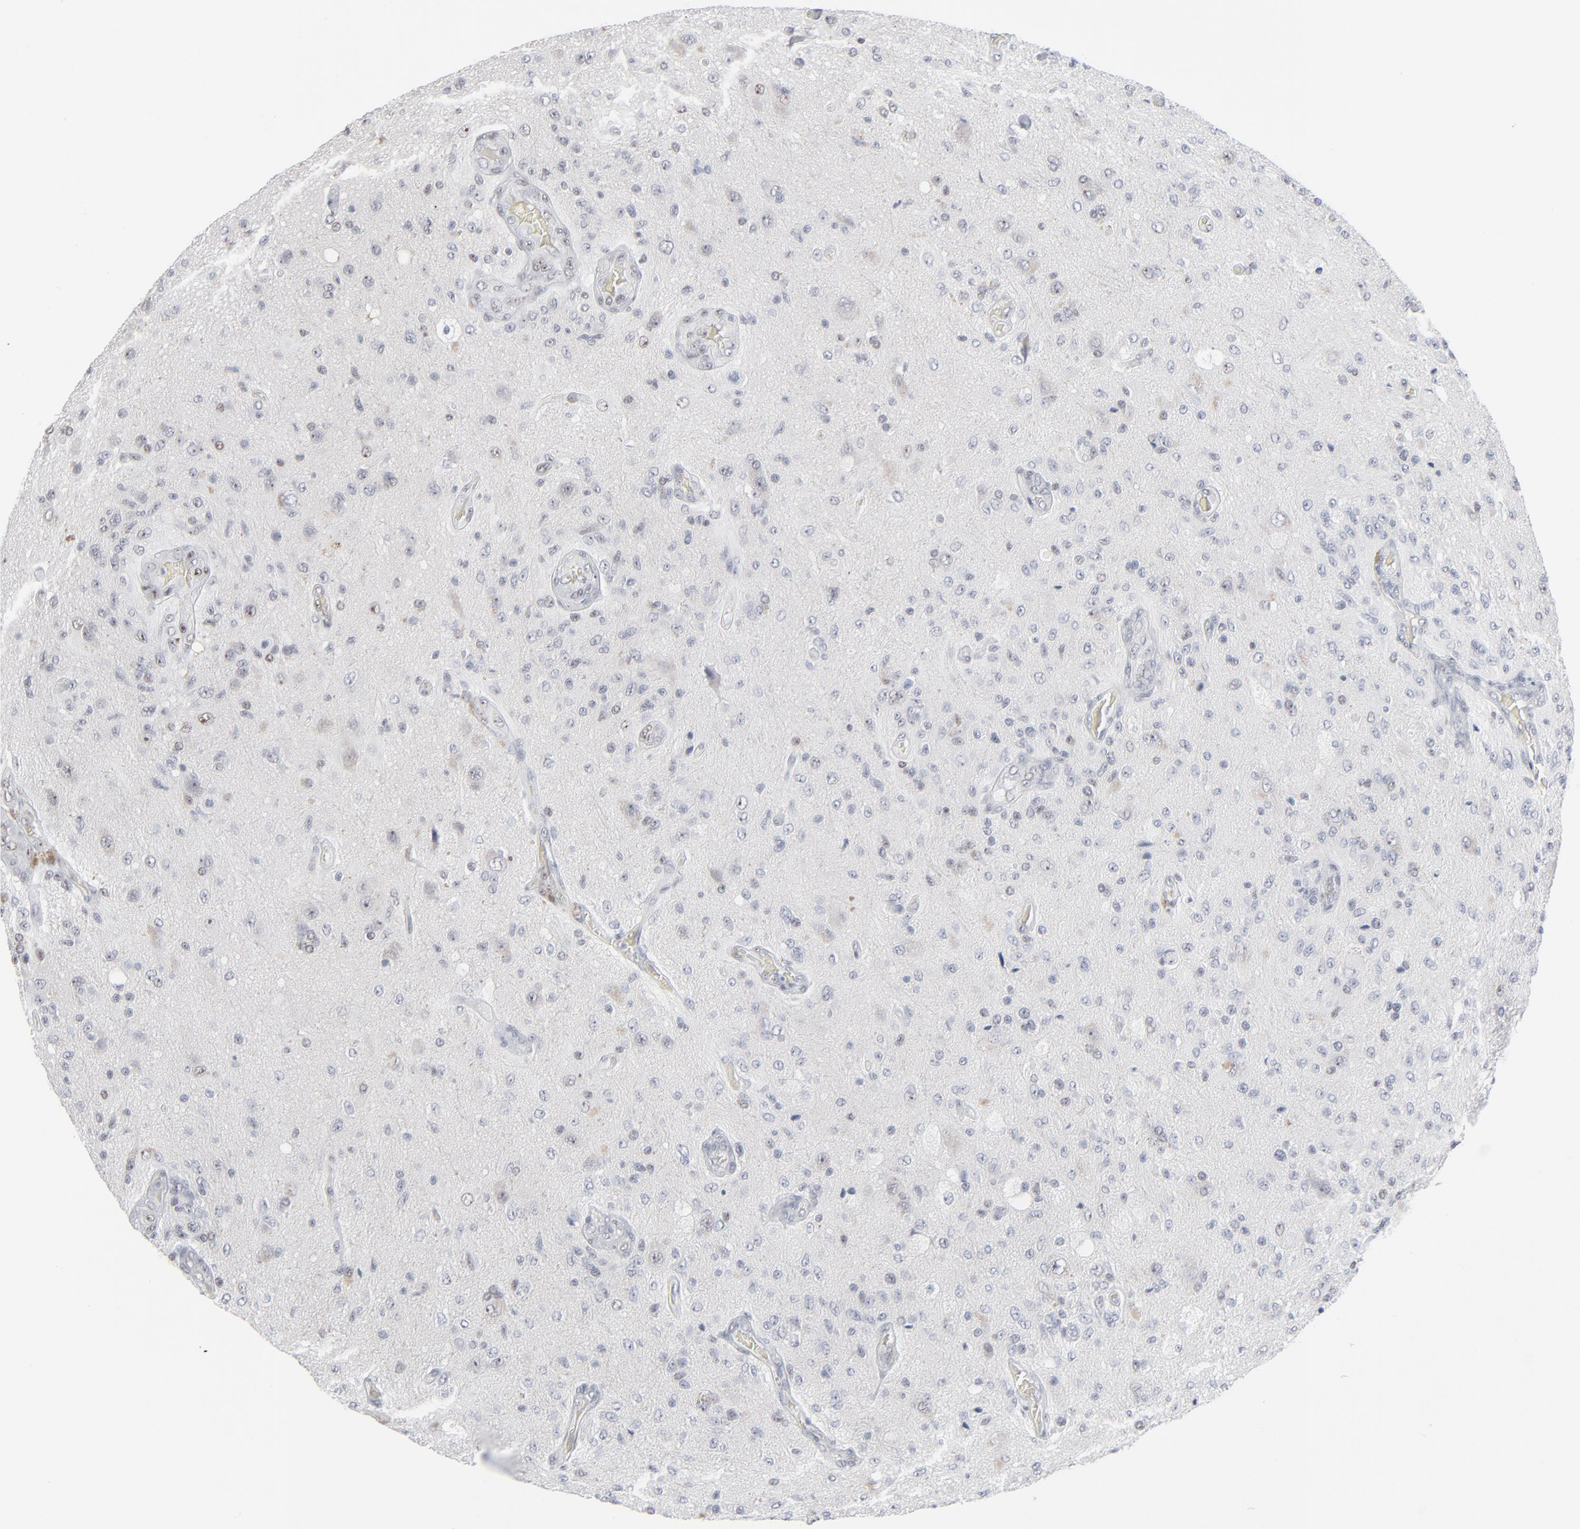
{"staining": {"intensity": "weak", "quantity": "<25%", "location": "cytoplasmic/membranous"}, "tissue": "glioma", "cell_type": "Tumor cells", "image_type": "cancer", "snomed": [{"axis": "morphology", "description": "Normal tissue, NOS"}, {"axis": "morphology", "description": "Glioma, malignant, High grade"}, {"axis": "topography", "description": "Cerebral cortex"}], "caption": "Tumor cells are negative for brown protein staining in glioma.", "gene": "MPHOSPH6", "patient": {"sex": "male", "age": 77}}